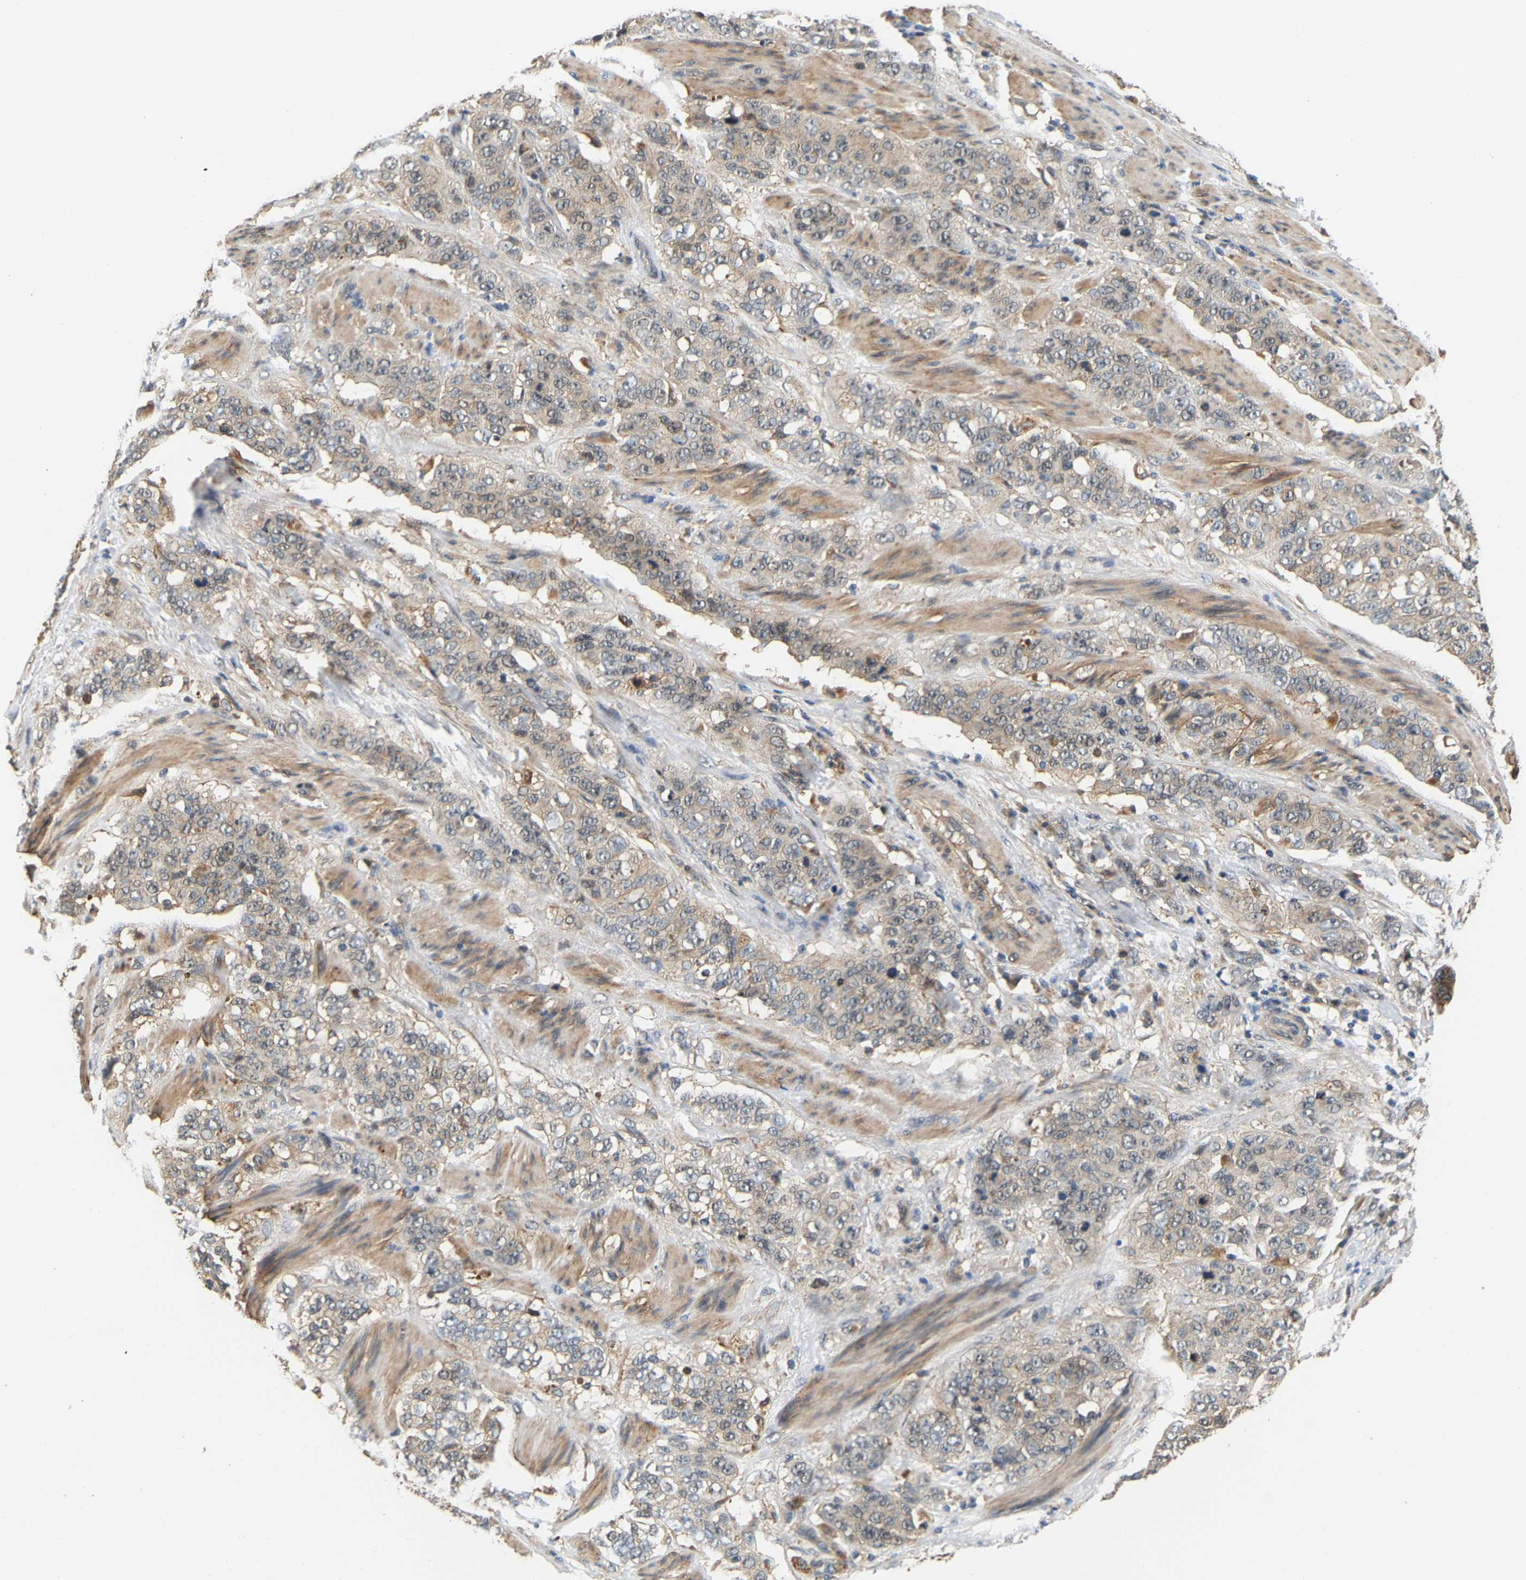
{"staining": {"intensity": "weak", "quantity": "25%-75%", "location": "cytoplasmic/membranous"}, "tissue": "stomach cancer", "cell_type": "Tumor cells", "image_type": "cancer", "snomed": [{"axis": "morphology", "description": "Adenocarcinoma, NOS"}, {"axis": "topography", "description": "Stomach"}], "caption": "Tumor cells exhibit low levels of weak cytoplasmic/membranous staining in approximately 25%-75% of cells in human stomach adenocarcinoma. (DAB = brown stain, brightfield microscopy at high magnification).", "gene": "LARP6", "patient": {"sex": "male", "age": 48}}